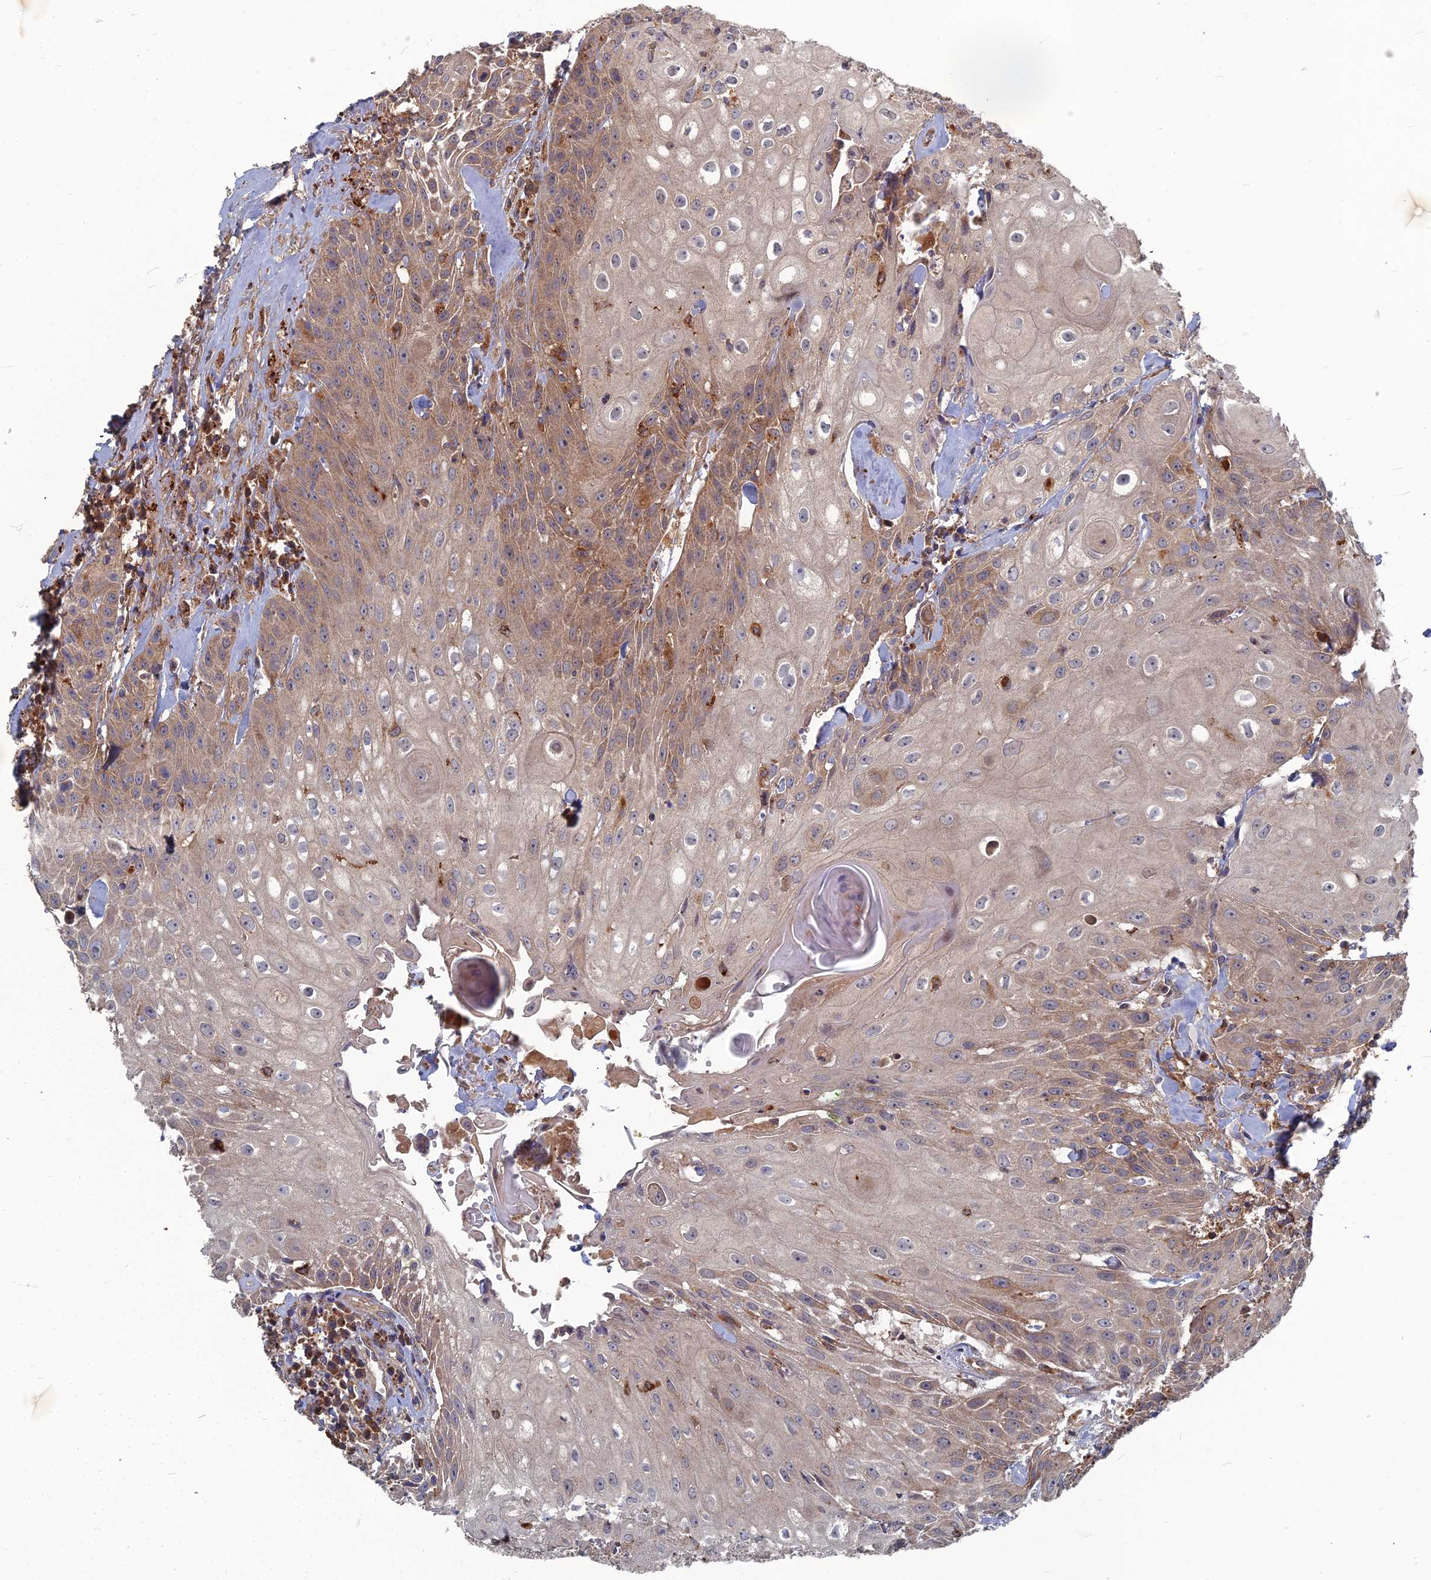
{"staining": {"intensity": "moderate", "quantity": "25%-75%", "location": "cytoplasmic/membranous"}, "tissue": "head and neck cancer", "cell_type": "Tumor cells", "image_type": "cancer", "snomed": [{"axis": "morphology", "description": "Squamous cell carcinoma, NOS"}, {"axis": "topography", "description": "Oral tissue"}, {"axis": "topography", "description": "Head-Neck"}], "caption": "The immunohistochemical stain labels moderate cytoplasmic/membranous expression in tumor cells of squamous cell carcinoma (head and neck) tissue.", "gene": "PPCDC", "patient": {"sex": "female", "age": 82}}